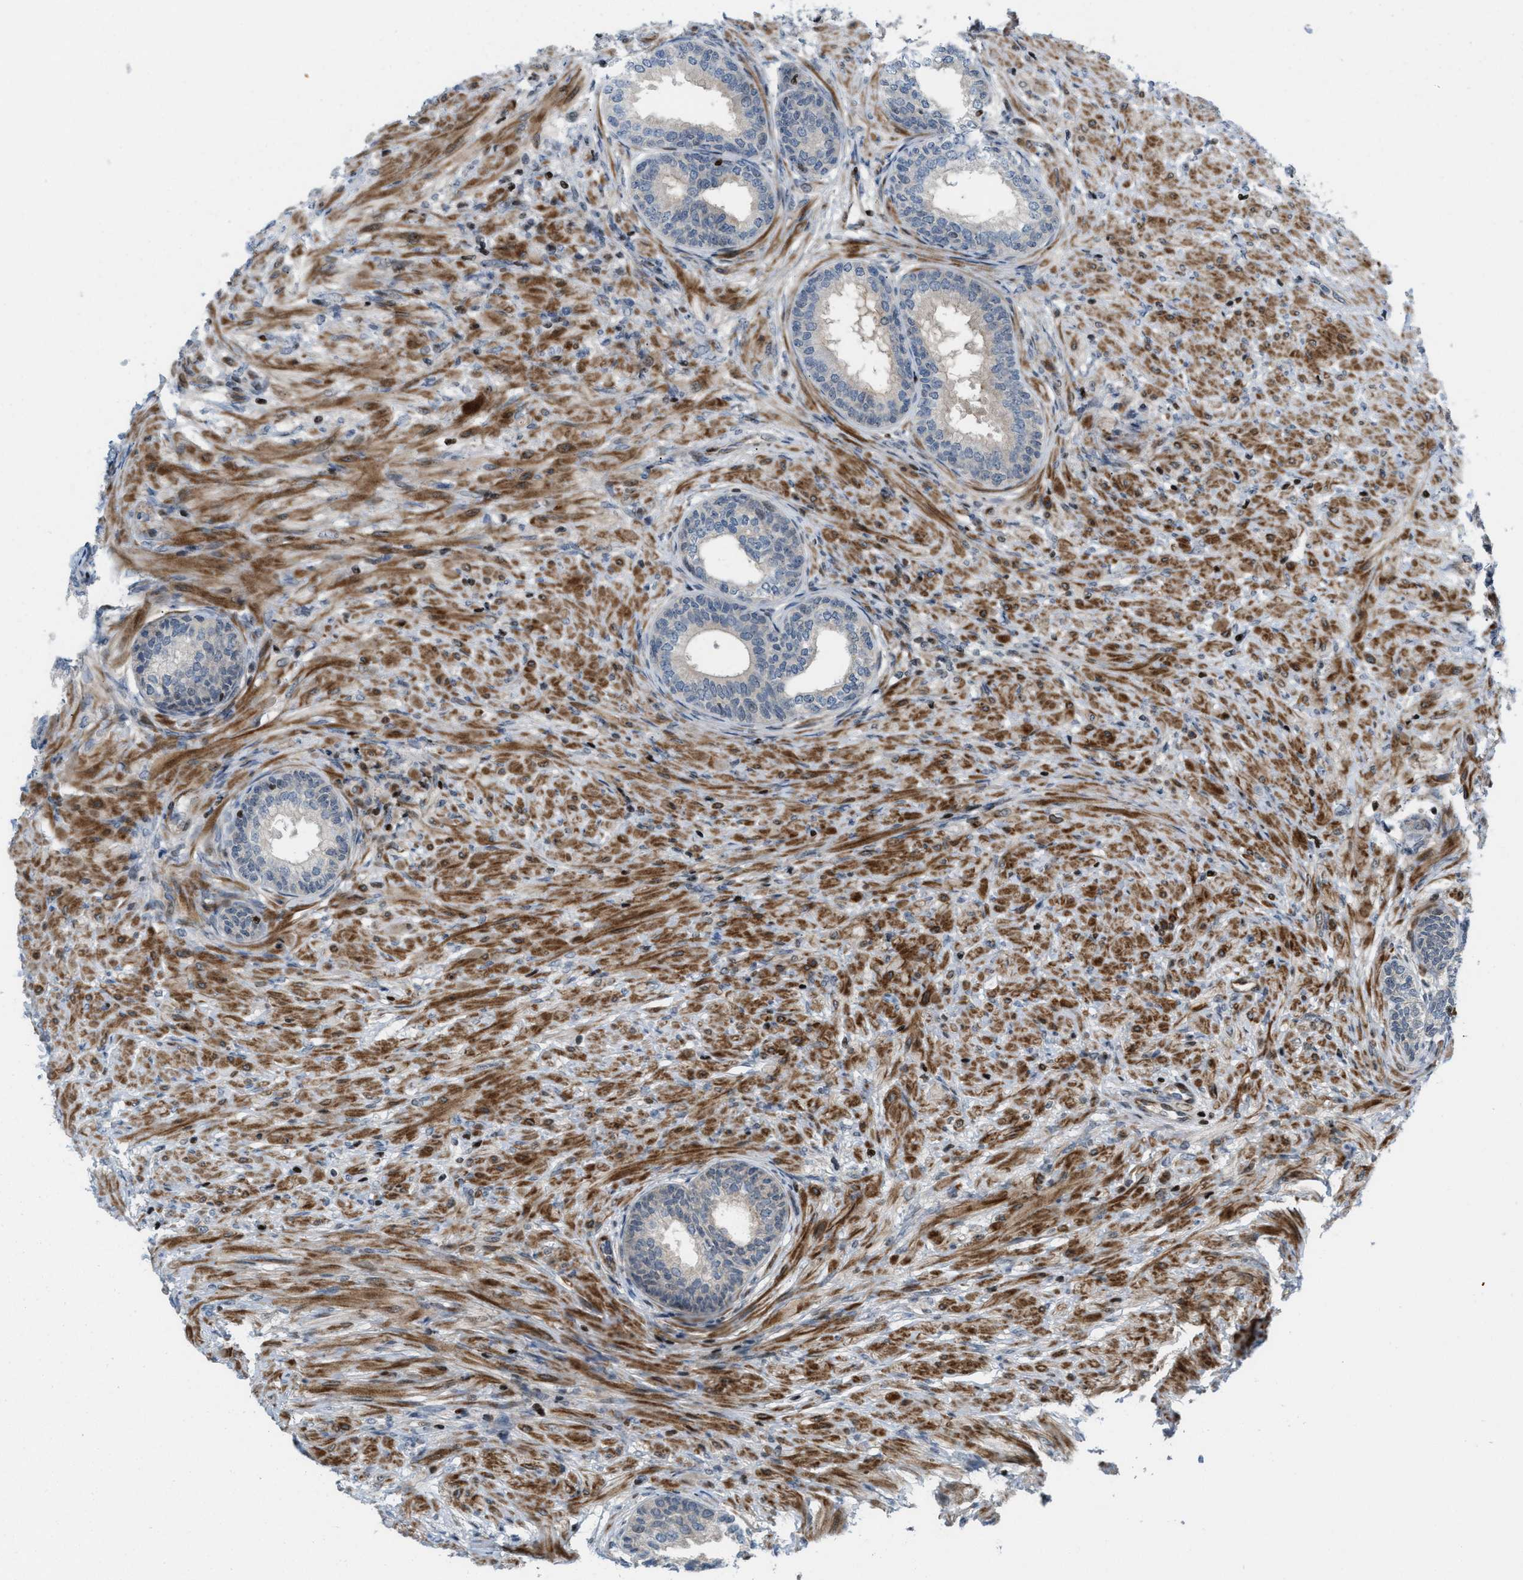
{"staining": {"intensity": "weak", "quantity": "<25%", "location": "nuclear"}, "tissue": "prostate", "cell_type": "Glandular cells", "image_type": "normal", "snomed": [{"axis": "morphology", "description": "Normal tissue, NOS"}, {"axis": "topography", "description": "Prostate"}], "caption": "Glandular cells show no significant protein positivity in normal prostate. (DAB (3,3'-diaminobenzidine) immunohistochemistry visualized using brightfield microscopy, high magnification).", "gene": "ZNF276", "patient": {"sex": "male", "age": 76}}